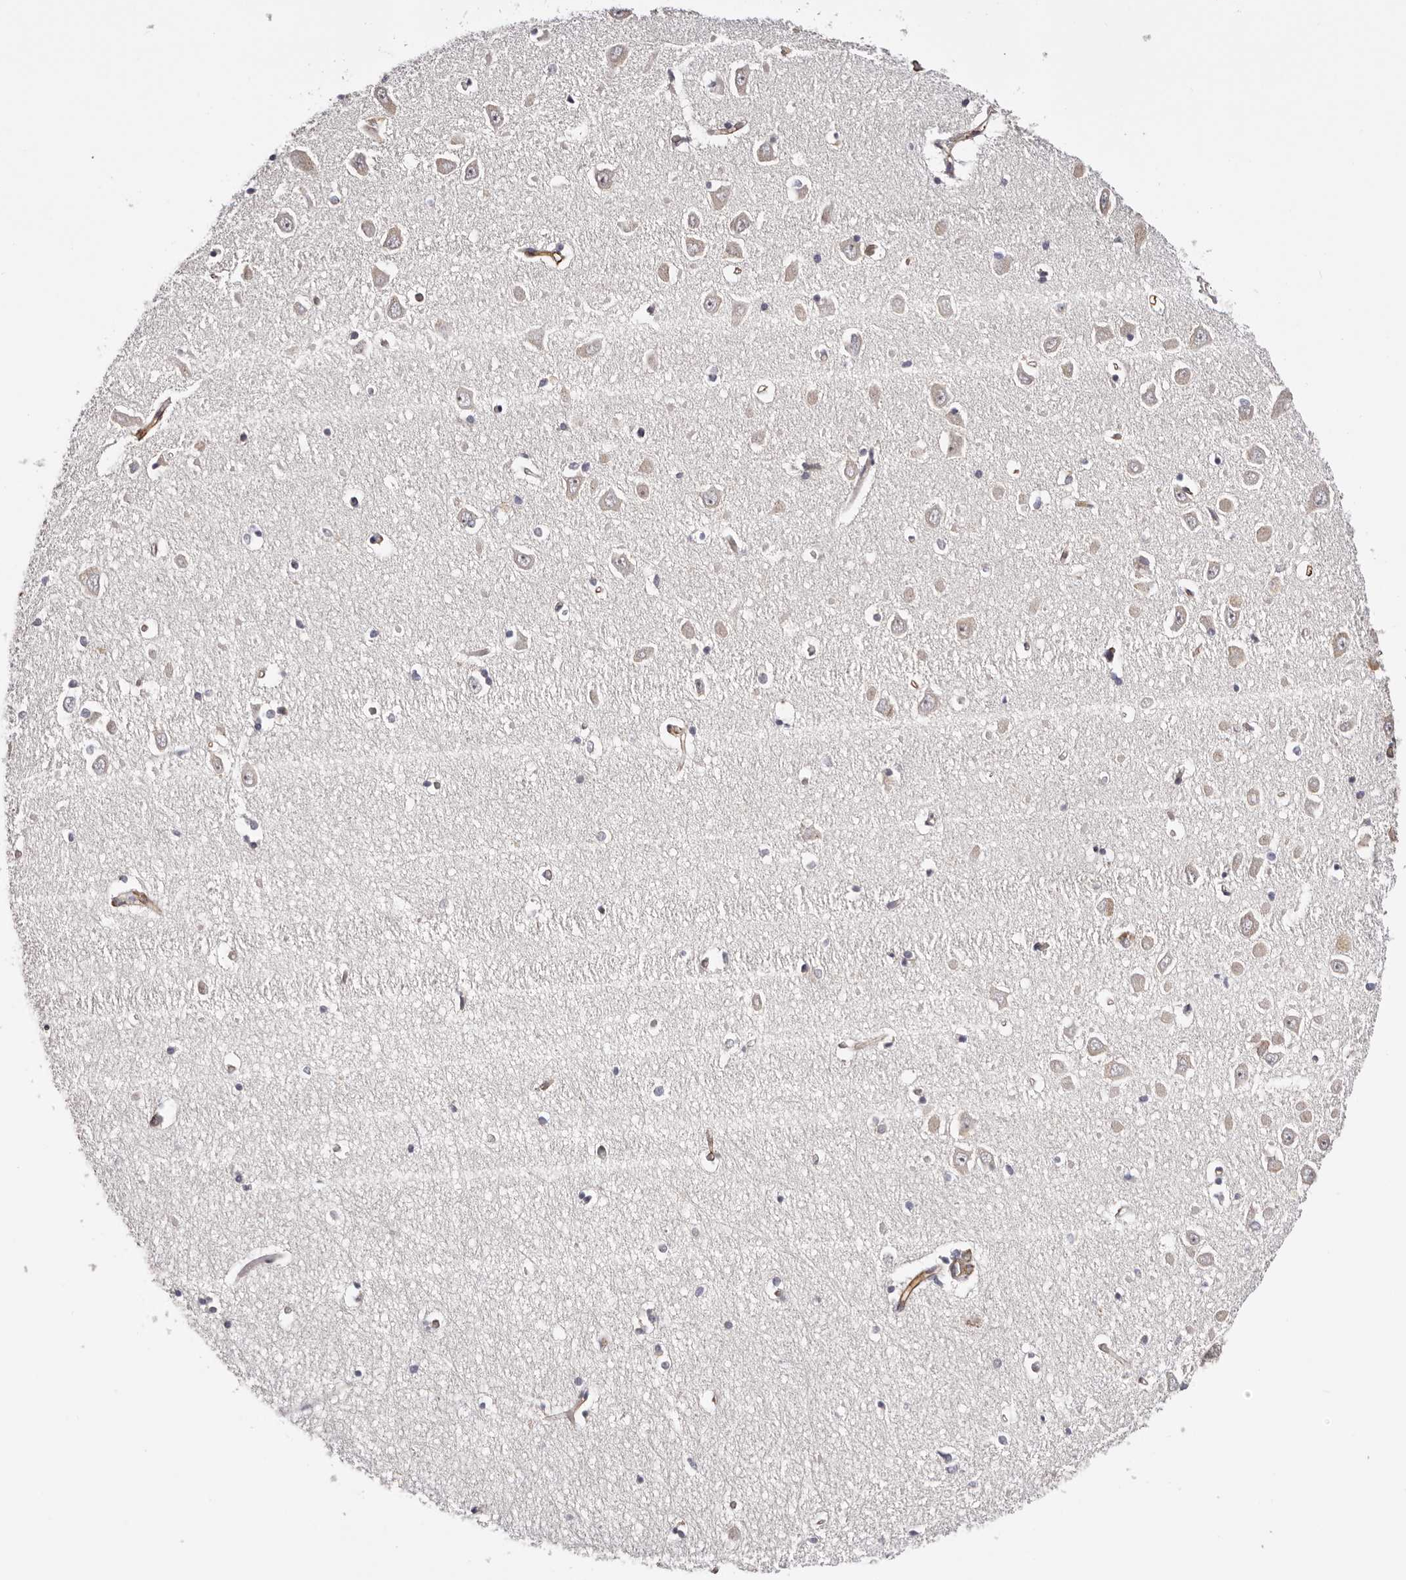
{"staining": {"intensity": "weak", "quantity": "<25%", "location": "cytoplasmic/membranous"}, "tissue": "hippocampus", "cell_type": "Glial cells", "image_type": "normal", "snomed": [{"axis": "morphology", "description": "Normal tissue, NOS"}, {"axis": "topography", "description": "Hippocampus"}], "caption": "The immunohistochemistry (IHC) photomicrograph has no significant staining in glial cells of hippocampus. (DAB (3,3'-diaminobenzidine) IHC visualized using brightfield microscopy, high magnification).", "gene": "ZNF557", "patient": {"sex": "male", "age": 70}}